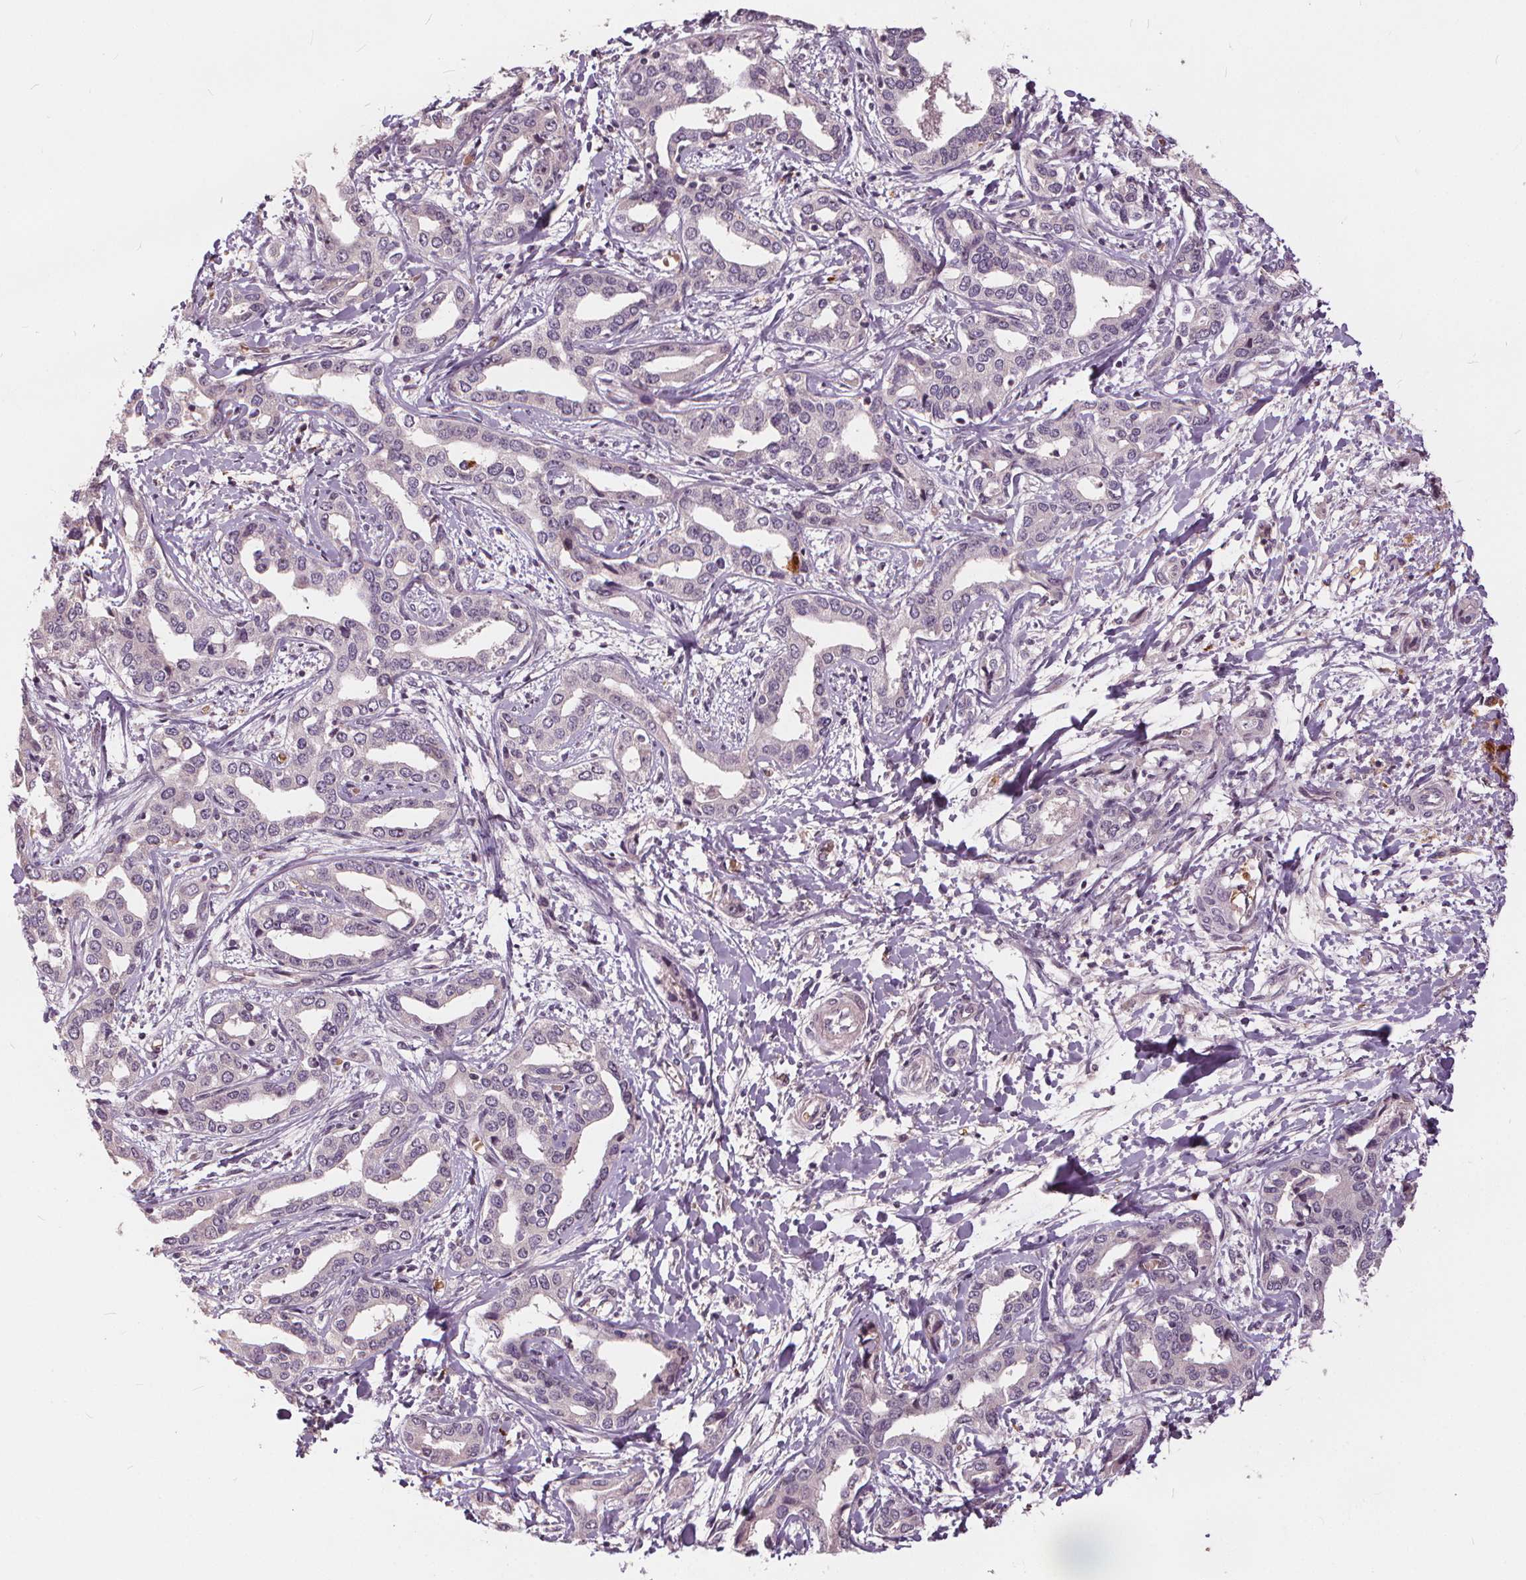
{"staining": {"intensity": "negative", "quantity": "none", "location": "none"}, "tissue": "liver cancer", "cell_type": "Tumor cells", "image_type": "cancer", "snomed": [{"axis": "morphology", "description": "Cholangiocarcinoma"}, {"axis": "topography", "description": "Liver"}], "caption": "A high-resolution image shows immunohistochemistry staining of liver cancer (cholangiocarcinoma), which exhibits no significant expression in tumor cells. (Stains: DAB immunohistochemistry with hematoxylin counter stain, Microscopy: brightfield microscopy at high magnification).", "gene": "IPO13", "patient": {"sex": "male", "age": 59}}